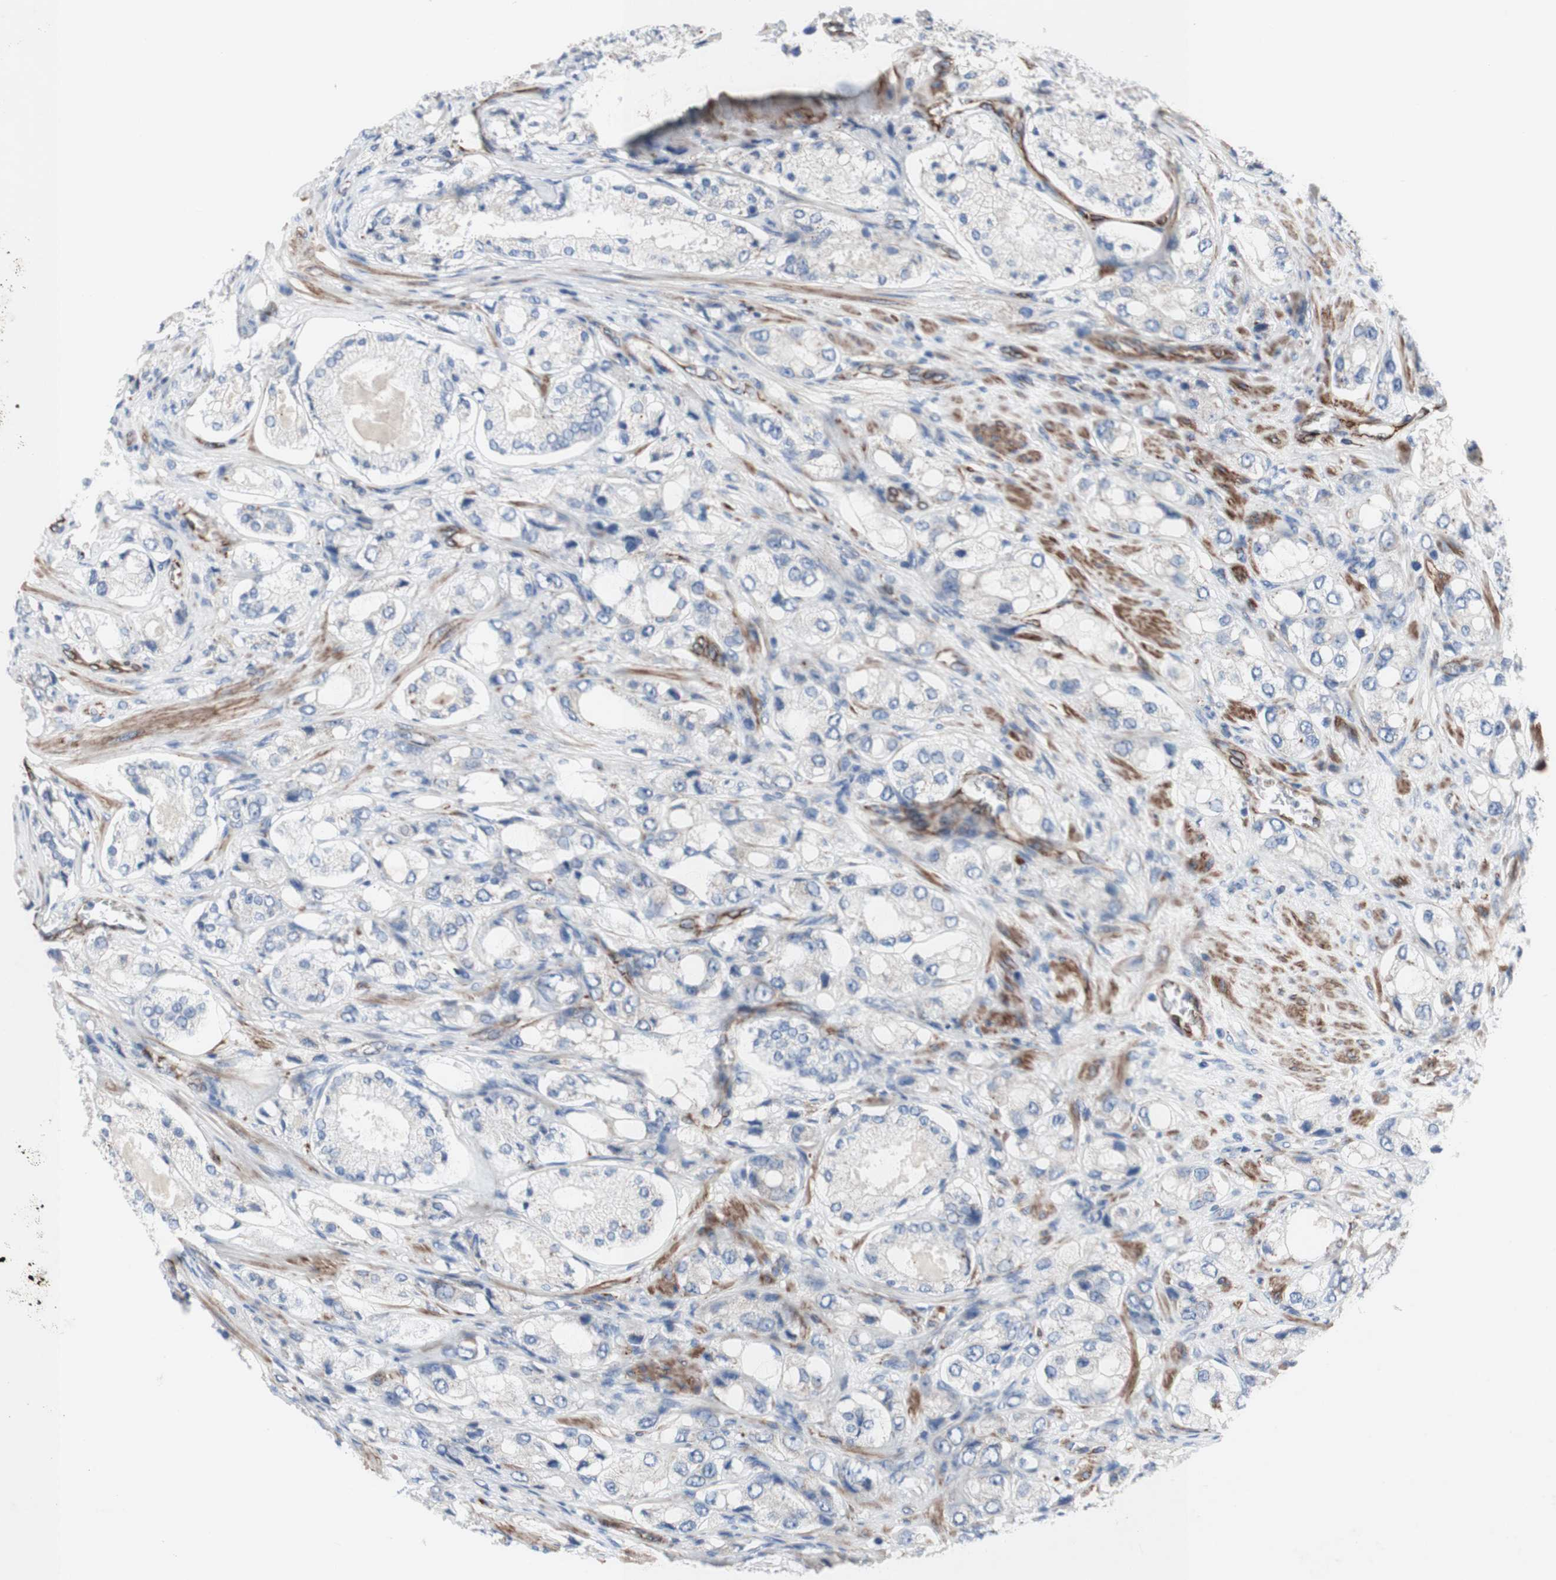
{"staining": {"intensity": "negative", "quantity": "none", "location": "none"}, "tissue": "prostate cancer", "cell_type": "Tumor cells", "image_type": "cancer", "snomed": [{"axis": "morphology", "description": "Adenocarcinoma, High grade"}, {"axis": "topography", "description": "Prostate"}], "caption": "The immunohistochemistry (IHC) image has no significant positivity in tumor cells of prostate cancer tissue. (DAB IHC, high magnification).", "gene": "AGPAT5", "patient": {"sex": "male", "age": 65}}